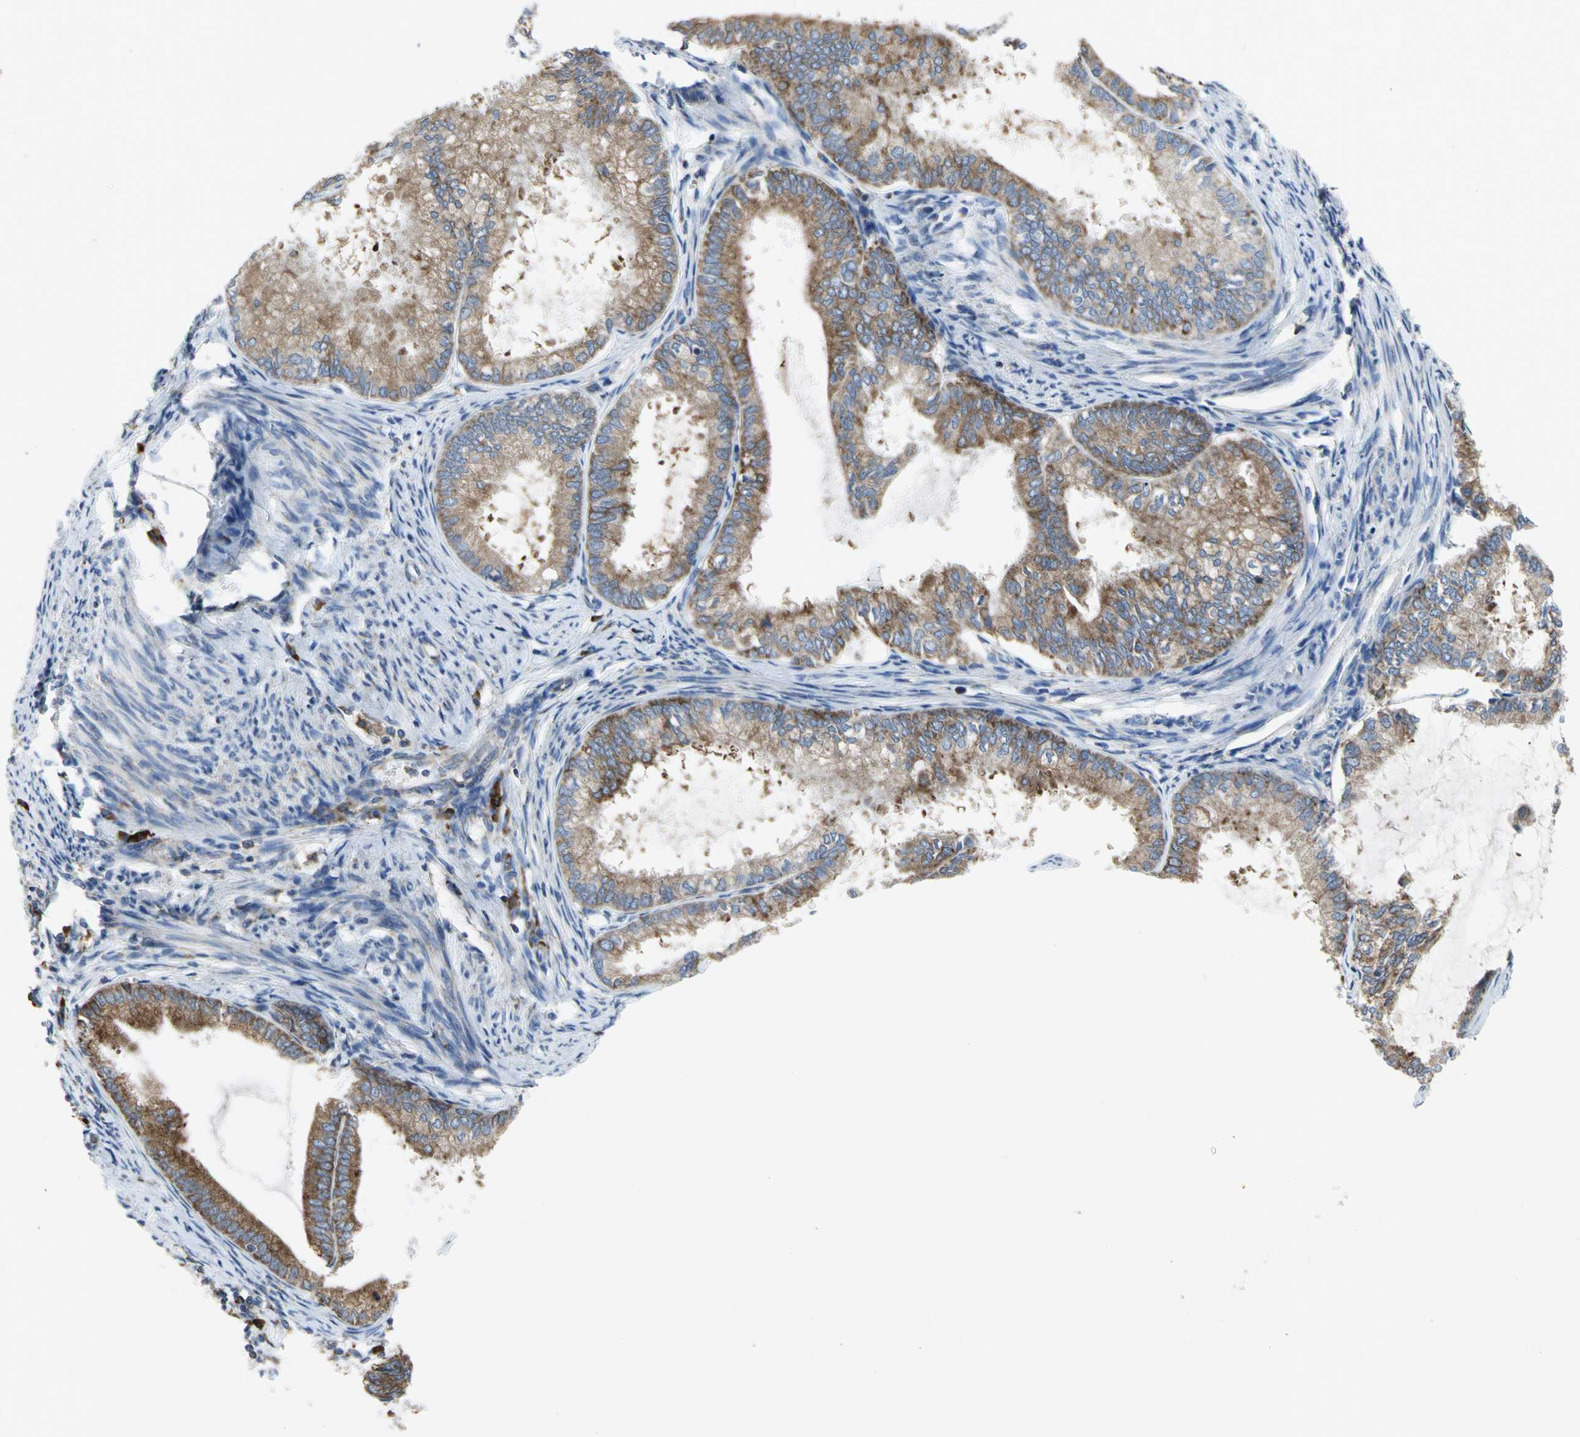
{"staining": {"intensity": "strong", "quantity": ">75%", "location": "cytoplasmic/membranous"}, "tissue": "endometrial cancer", "cell_type": "Tumor cells", "image_type": "cancer", "snomed": [{"axis": "morphology", "description": "Adenocarcinoma, NOS"}, {"axis": "topography", "description": "Endometrium"}], "caption": "Tumor cells exhibit high levels of strong cytoplasmic/membranous staining in approximately >75% of cells in human adenocarcinoma (endometrial).", "gene": "TULP4", "patient": {"sex": "female", "age": 86}}